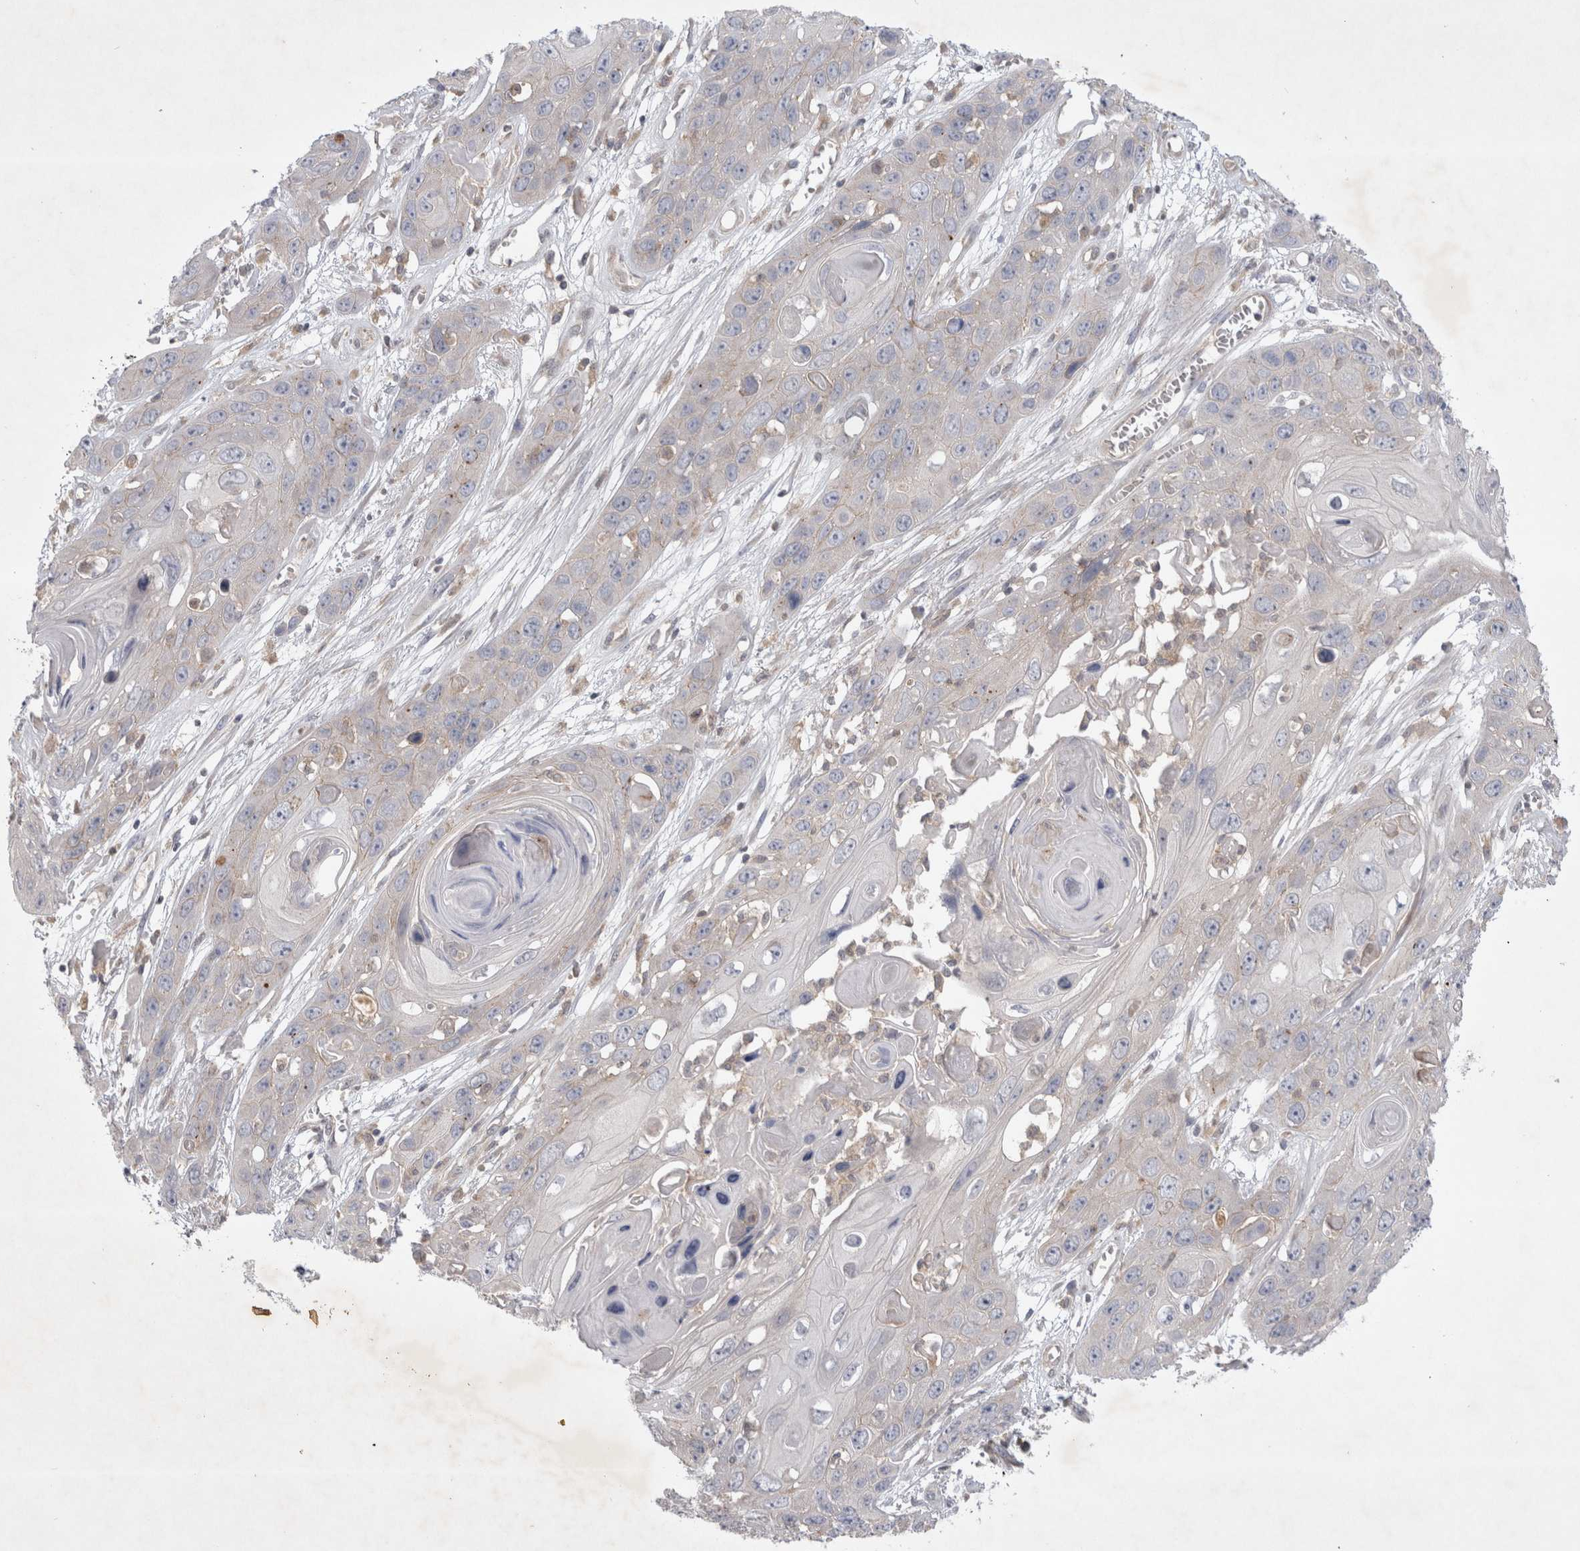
{"staining": {"intensity": "negative", "quantity": "none", "location": "none"}, "tissue": "skin cancer", "cell_type": "Tumor cells", "image_type": "cancer", "snomed": [{"axis": "morphology", "description": "Squamous cell carcinoma, NOS"}, {"axis": "topography", "description": "Skin"}], "caption": "This is a micrograph of immunohistochemistry (IHC) staining of squamous cell carcinoma (skin), which shows no expression in tumor cells.", "gene": "SRD5A3", "patient": {"sex": "male", "age": 55}}